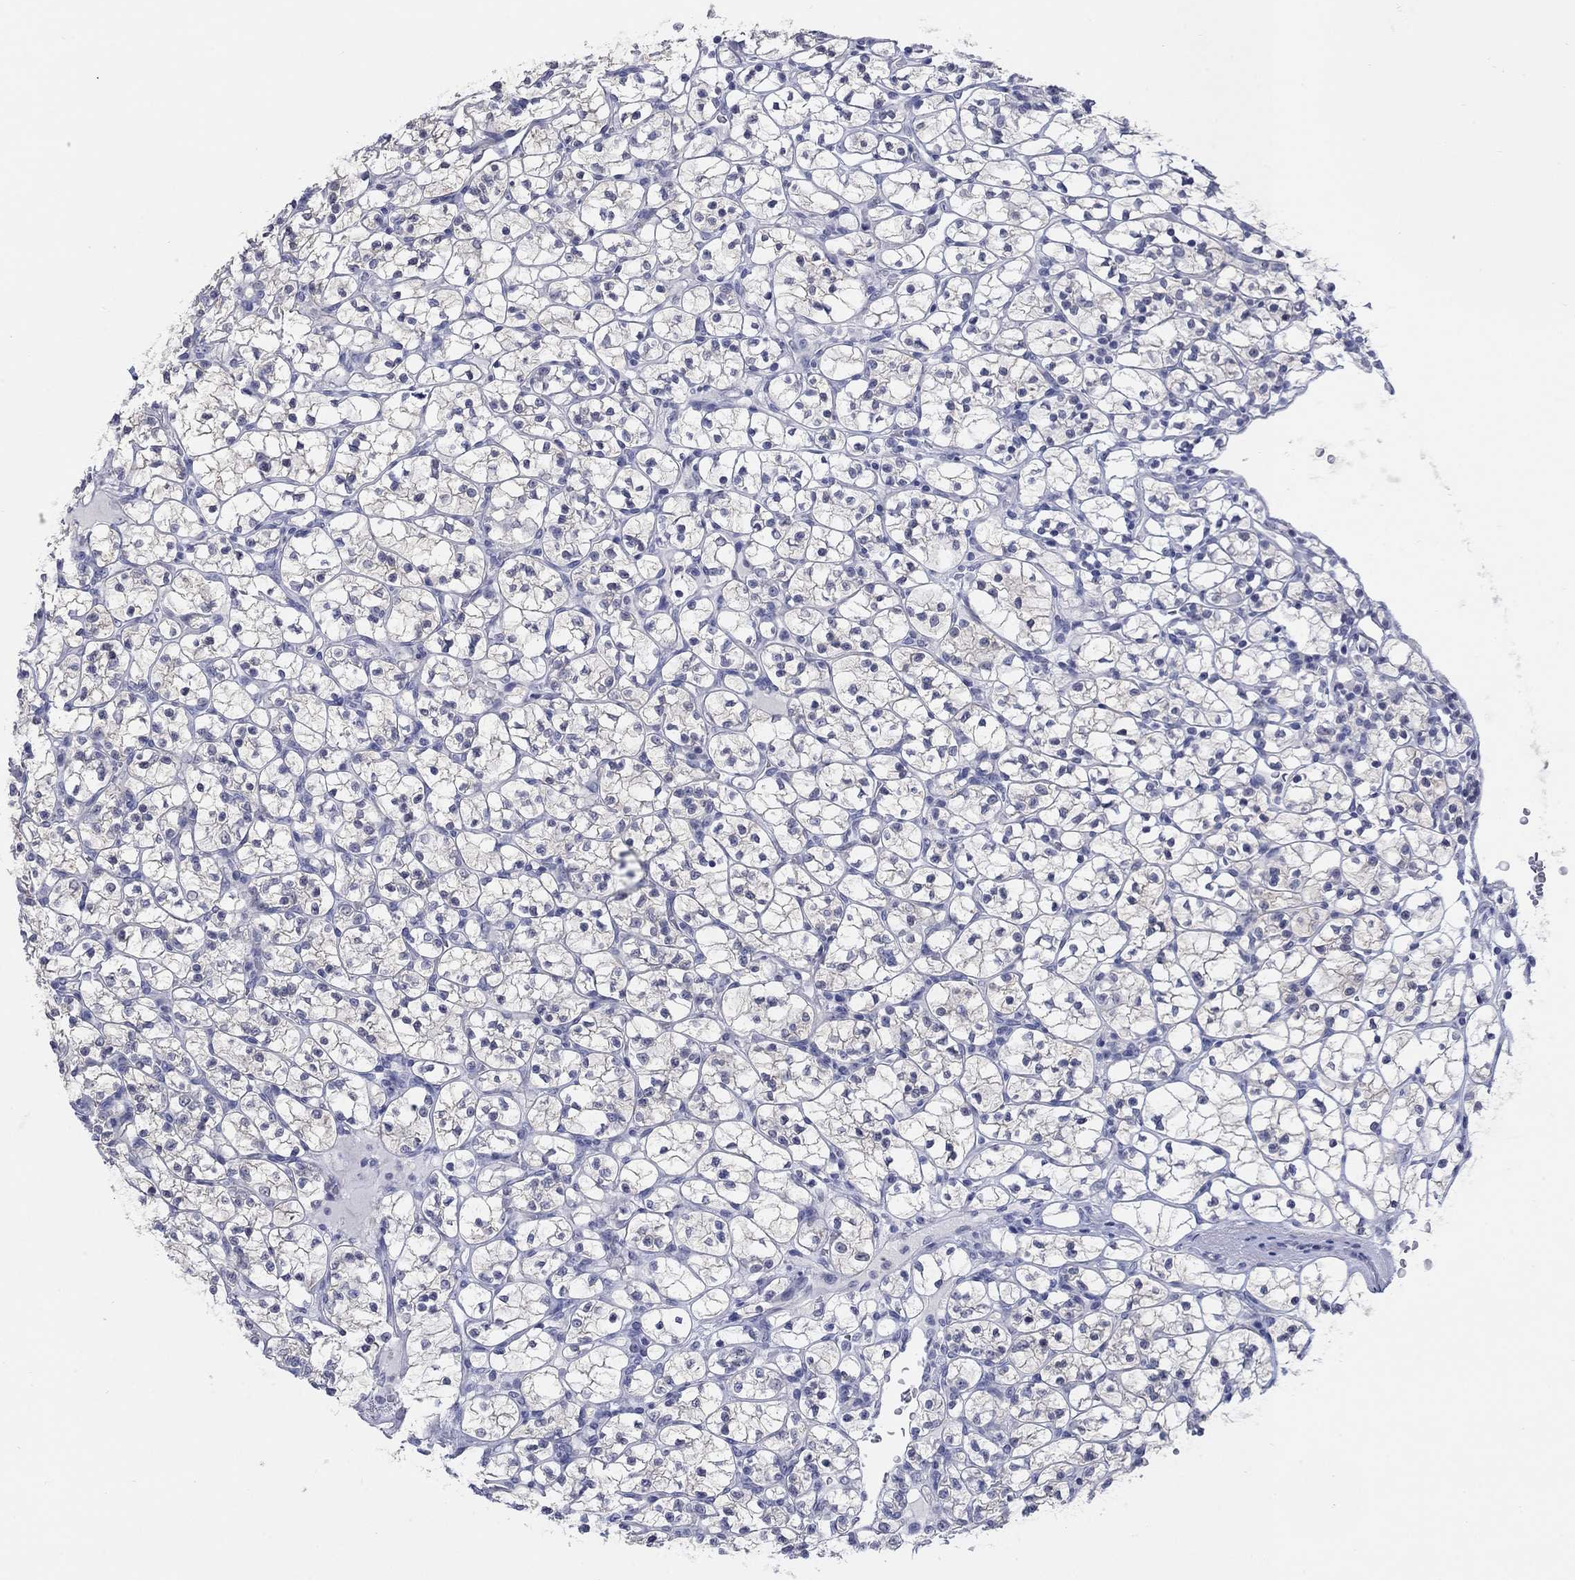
{"staining": {"intensity": "negative", "quantity": "none", "location": "none"}, "tissue": "renal cancer", "cell_type": "Tumor cells", "image_type": "cancer", "snomed": [{"axis": "morphology", "description": "Adenocarcinoma, NOS"}, {"axis": "topography", "description": "Kidney"}], "caption": "Tumor cells show no significant positivity in renal cancer (adenocarcinoma).", "gene": "ATP6V1G2", "patient": {"sex": "female", "age": 89}}